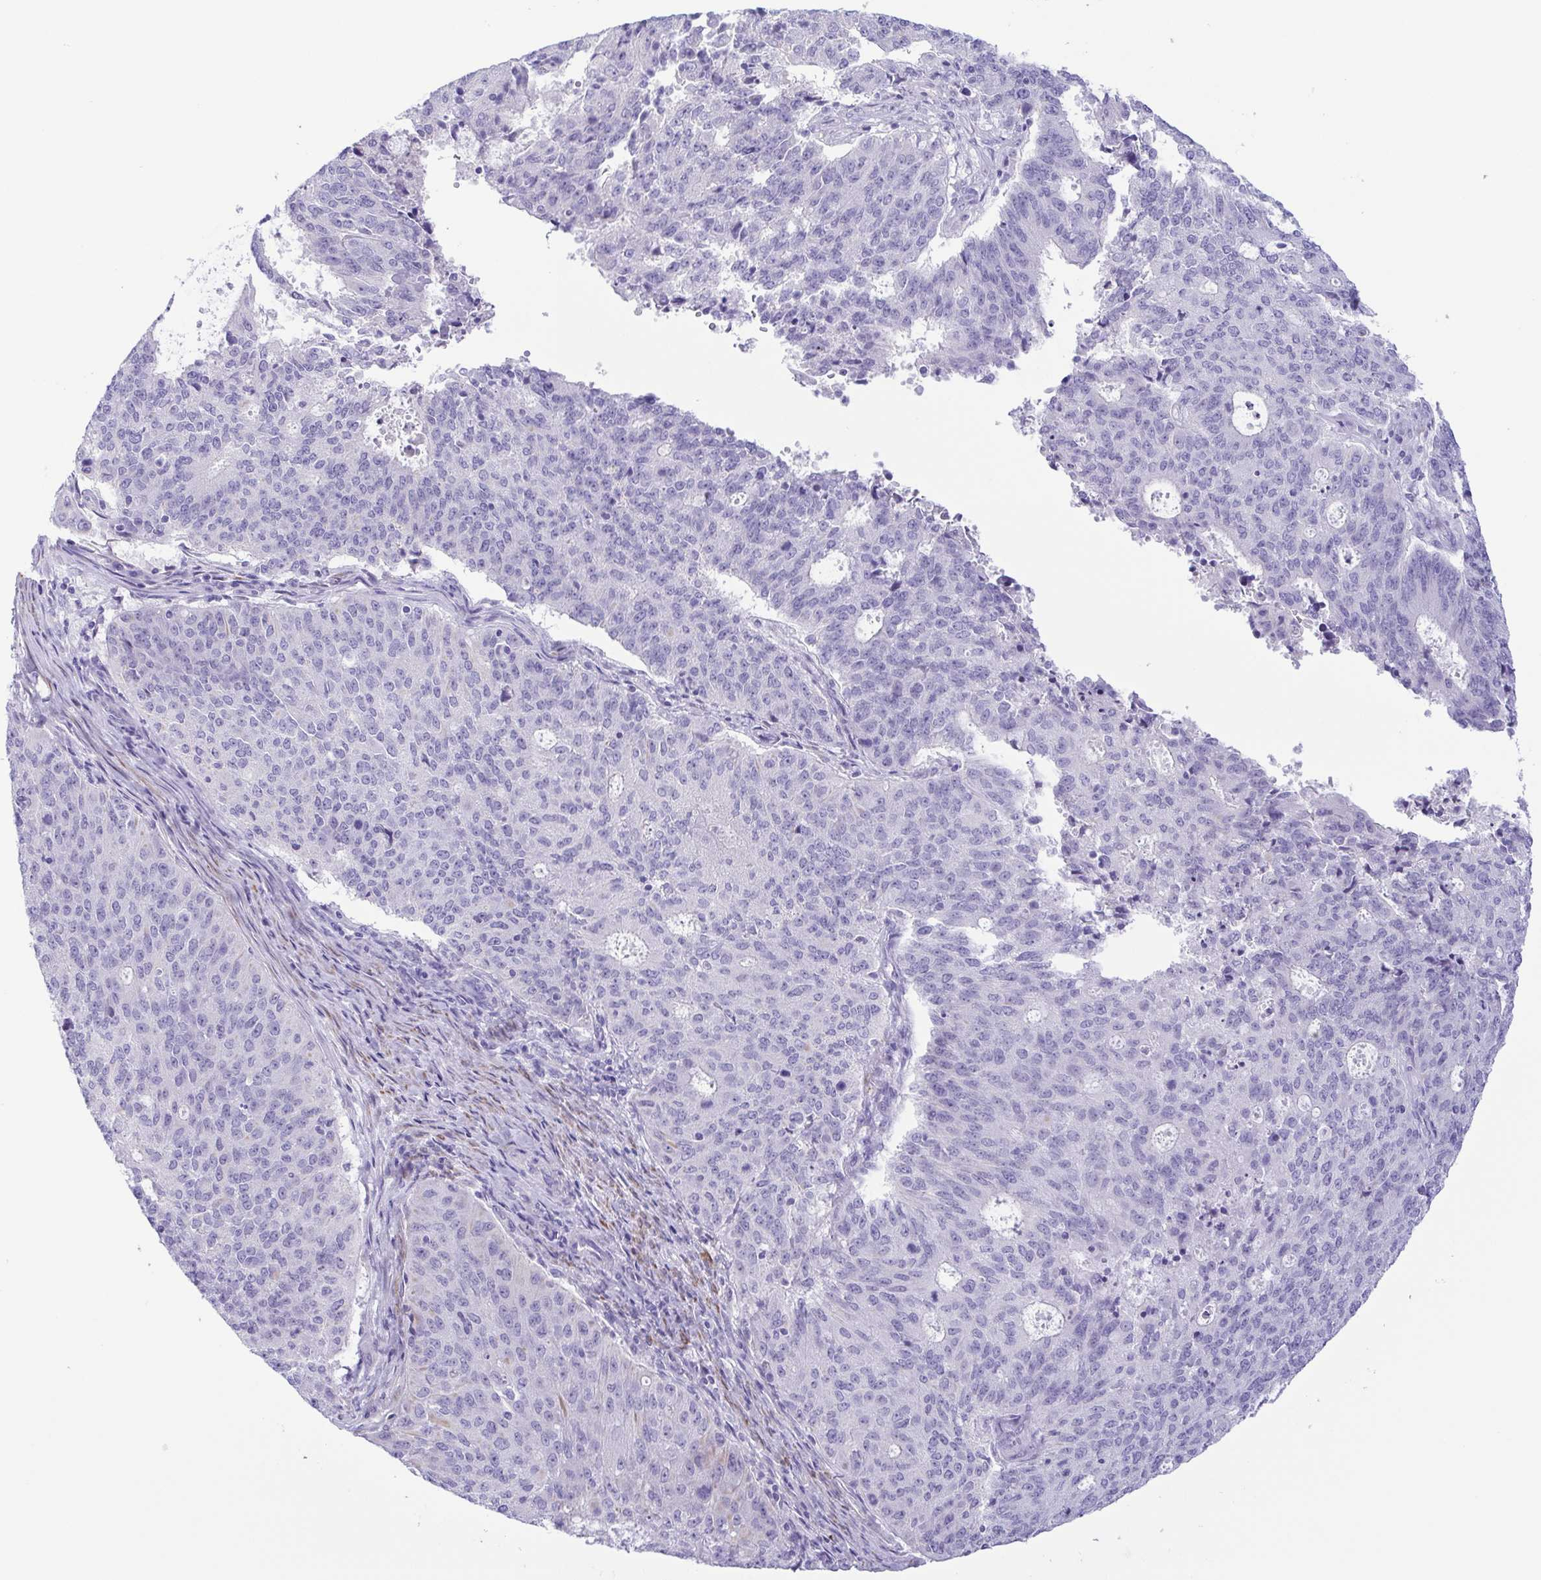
{"staining": {"intensity": "negative", "quantity": "none", "location": "none"}, "tissue": "endometrial cancer", "cell_type": "Tumor cells", "image_type": "cancer", "snomed": [{"axis": "morphology", "description": "Adenocarcinoma, NOS"}, {"axis": "topography", "description": "Endometrium"}], "caption": "IHC micrograph of neoplastic tissue: human endometrial cancer (adenocarcinoma) stained with DAB displays no significant protein positivity in tumor cells. (Brightfield microscopy of DAB immunohistochemistry (IHC) at high magnification).", "gene": "MYL7", "patient": {"sex": "female", "age": 82}}